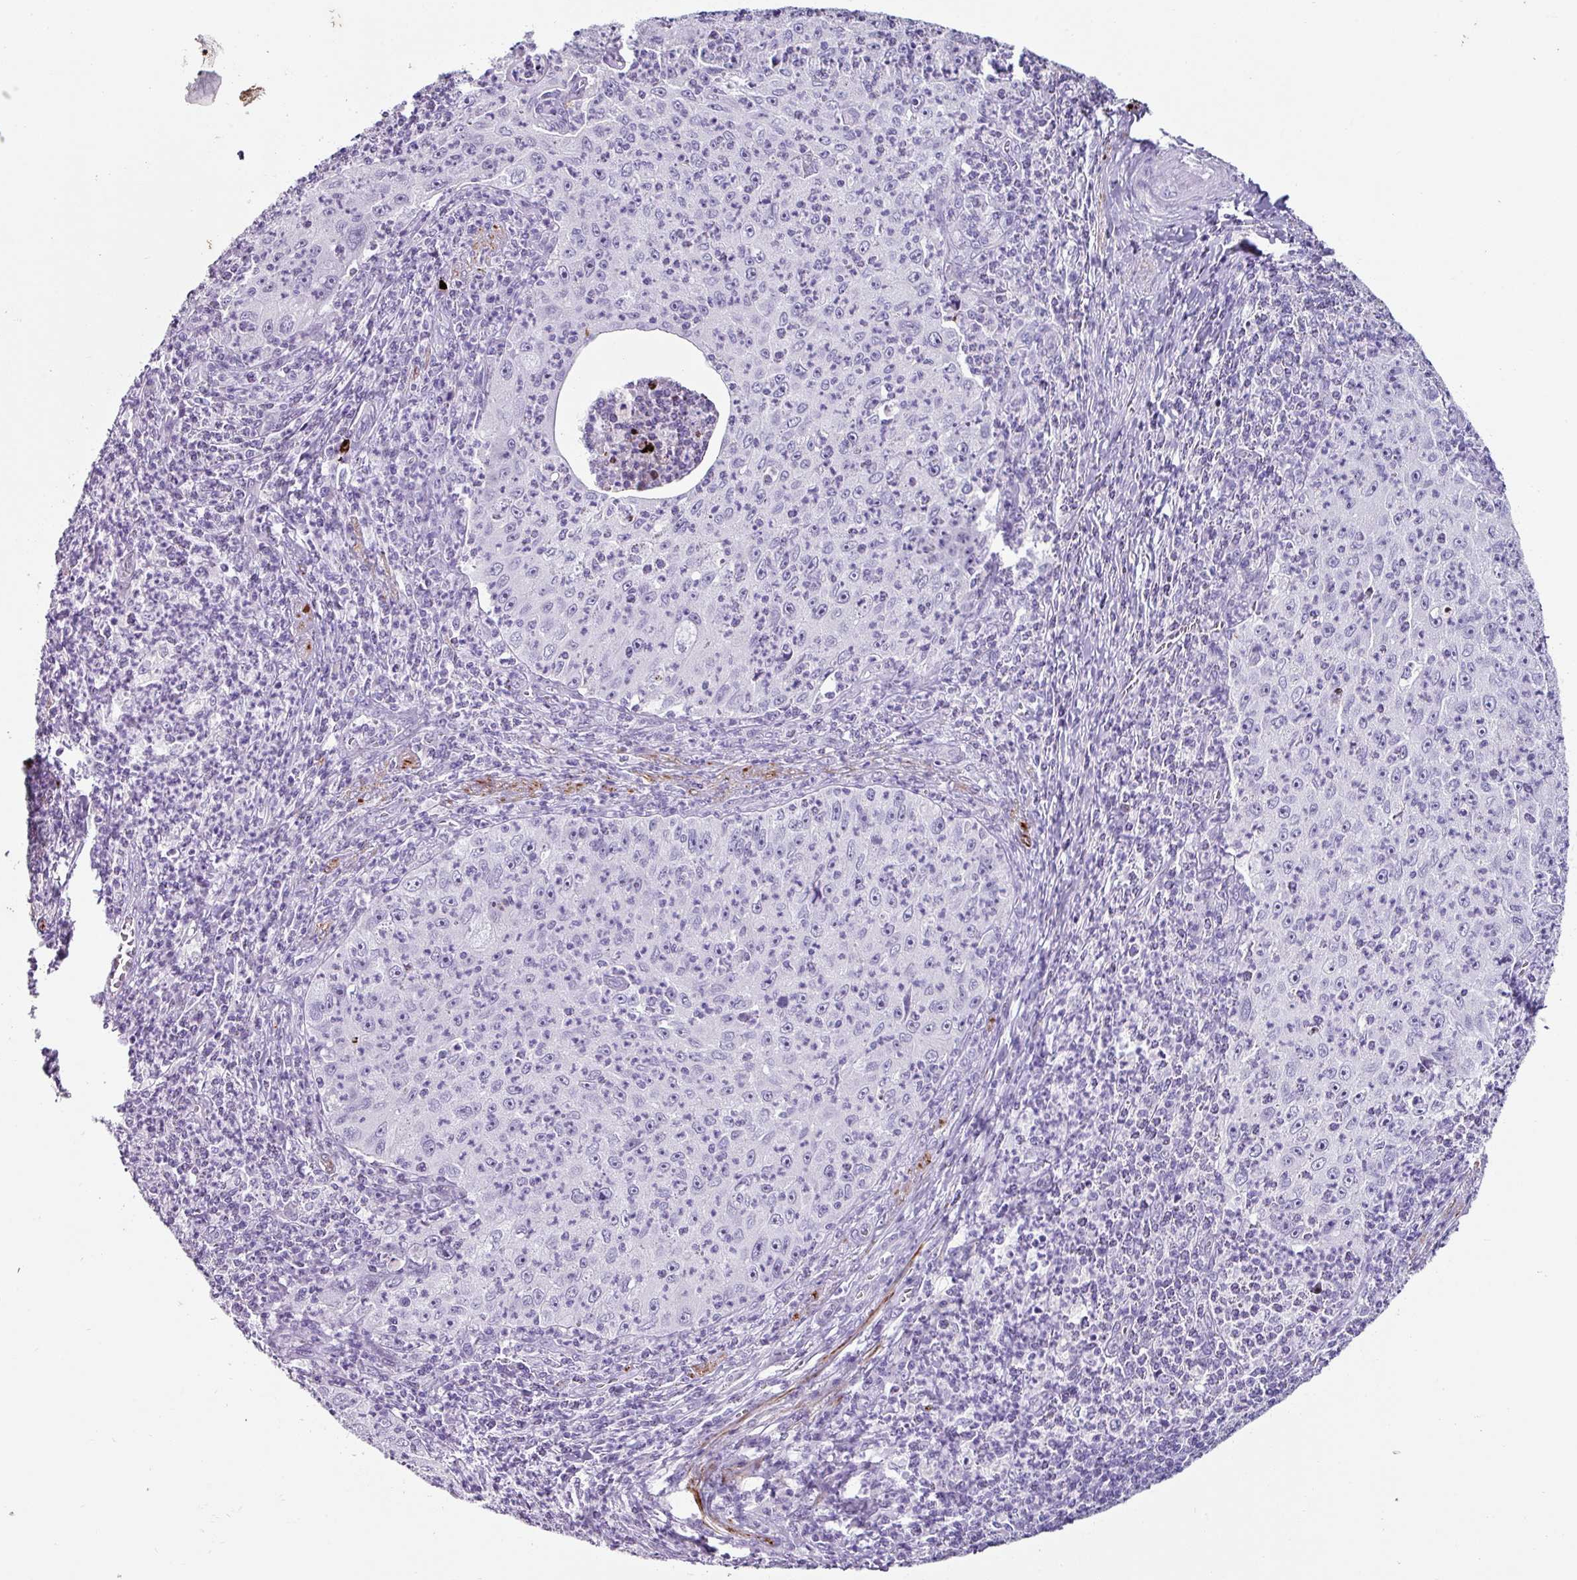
{"staining": {"intensity": "negative", "quantity": "none", "location": "none"}, "tissue": "cervical cancer", "cell_type": "Tumor cells", "image_type": "cancer", "snomed": [{"axis": "morphology", "description": "Squamous cell carcinoma, NOS"}, {"axis": "topography", "description": "Cervix"}], "caption": "The image demonstrates no significant staining in tumor cells of cervical cancer (squamous cell carcinoma). (Immunohistochemistry, brightfield microscopy, high magnification).", "gene": "TRA2A", "patient": {"sex": "female", "age": 30}}